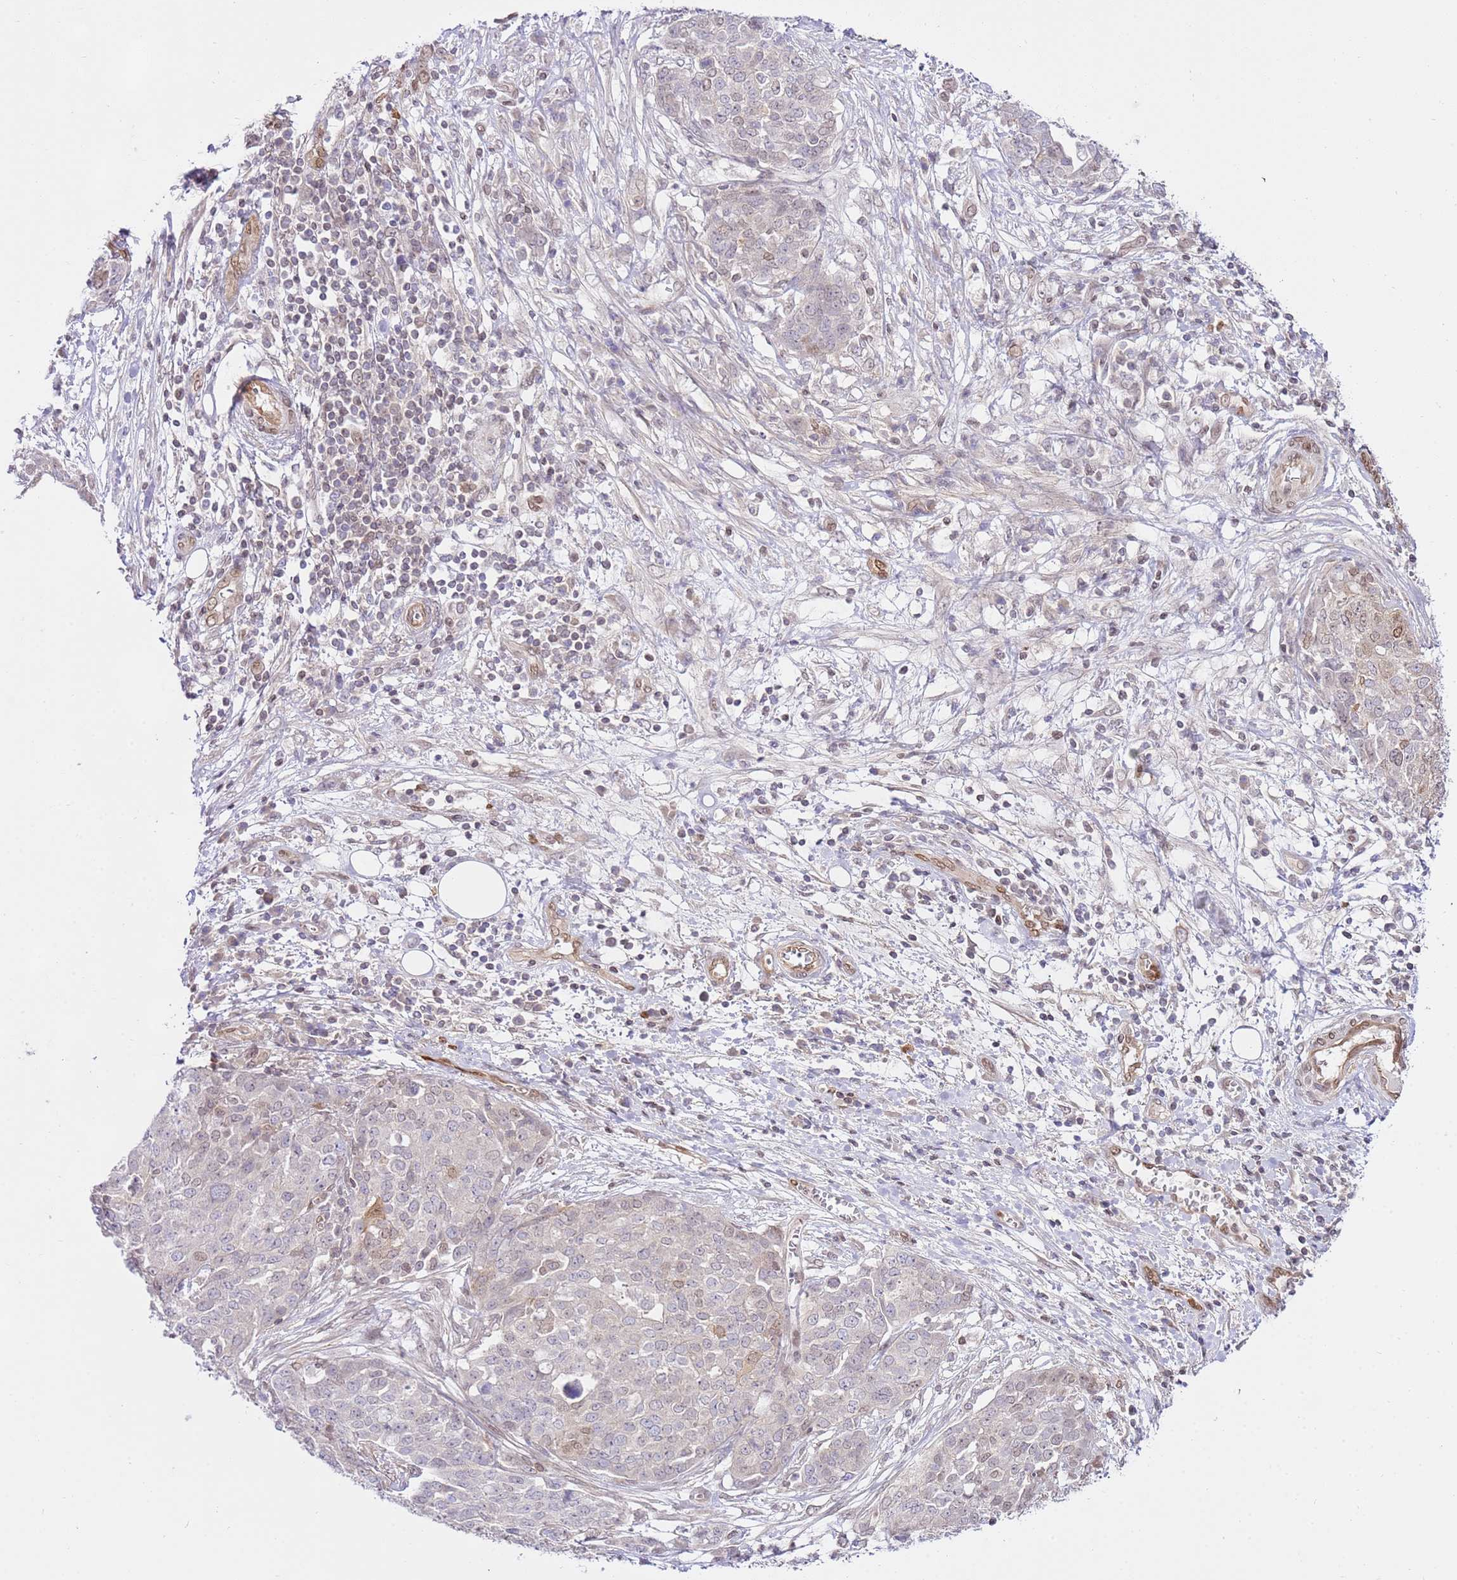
{"staining": {"intensity": "weak", "quantity": "<25%", "location": "nuclear"}, "tissue": "ovarian cancer", "cell_type": "Tumor cells", "image_type": "cancer", "snomed": [{"axis": "morphology", "description": "Cystadenocarcinoma, serous, NOS"}, {"axis": "topography", "description": "Soft tissue"}, {"axis": "topography", "description": "Ovary"}], "caption": "DAB immunohistochemical staining of ovarian serous cystadenocarcinoma shows no significant expression in tumor cells. The staining is performed using DAB brown chromogen with nuclei counter-stained in using hematoxylin.", "gene": "TRIM37", "patient": {"sex": "female", "age": 57}}